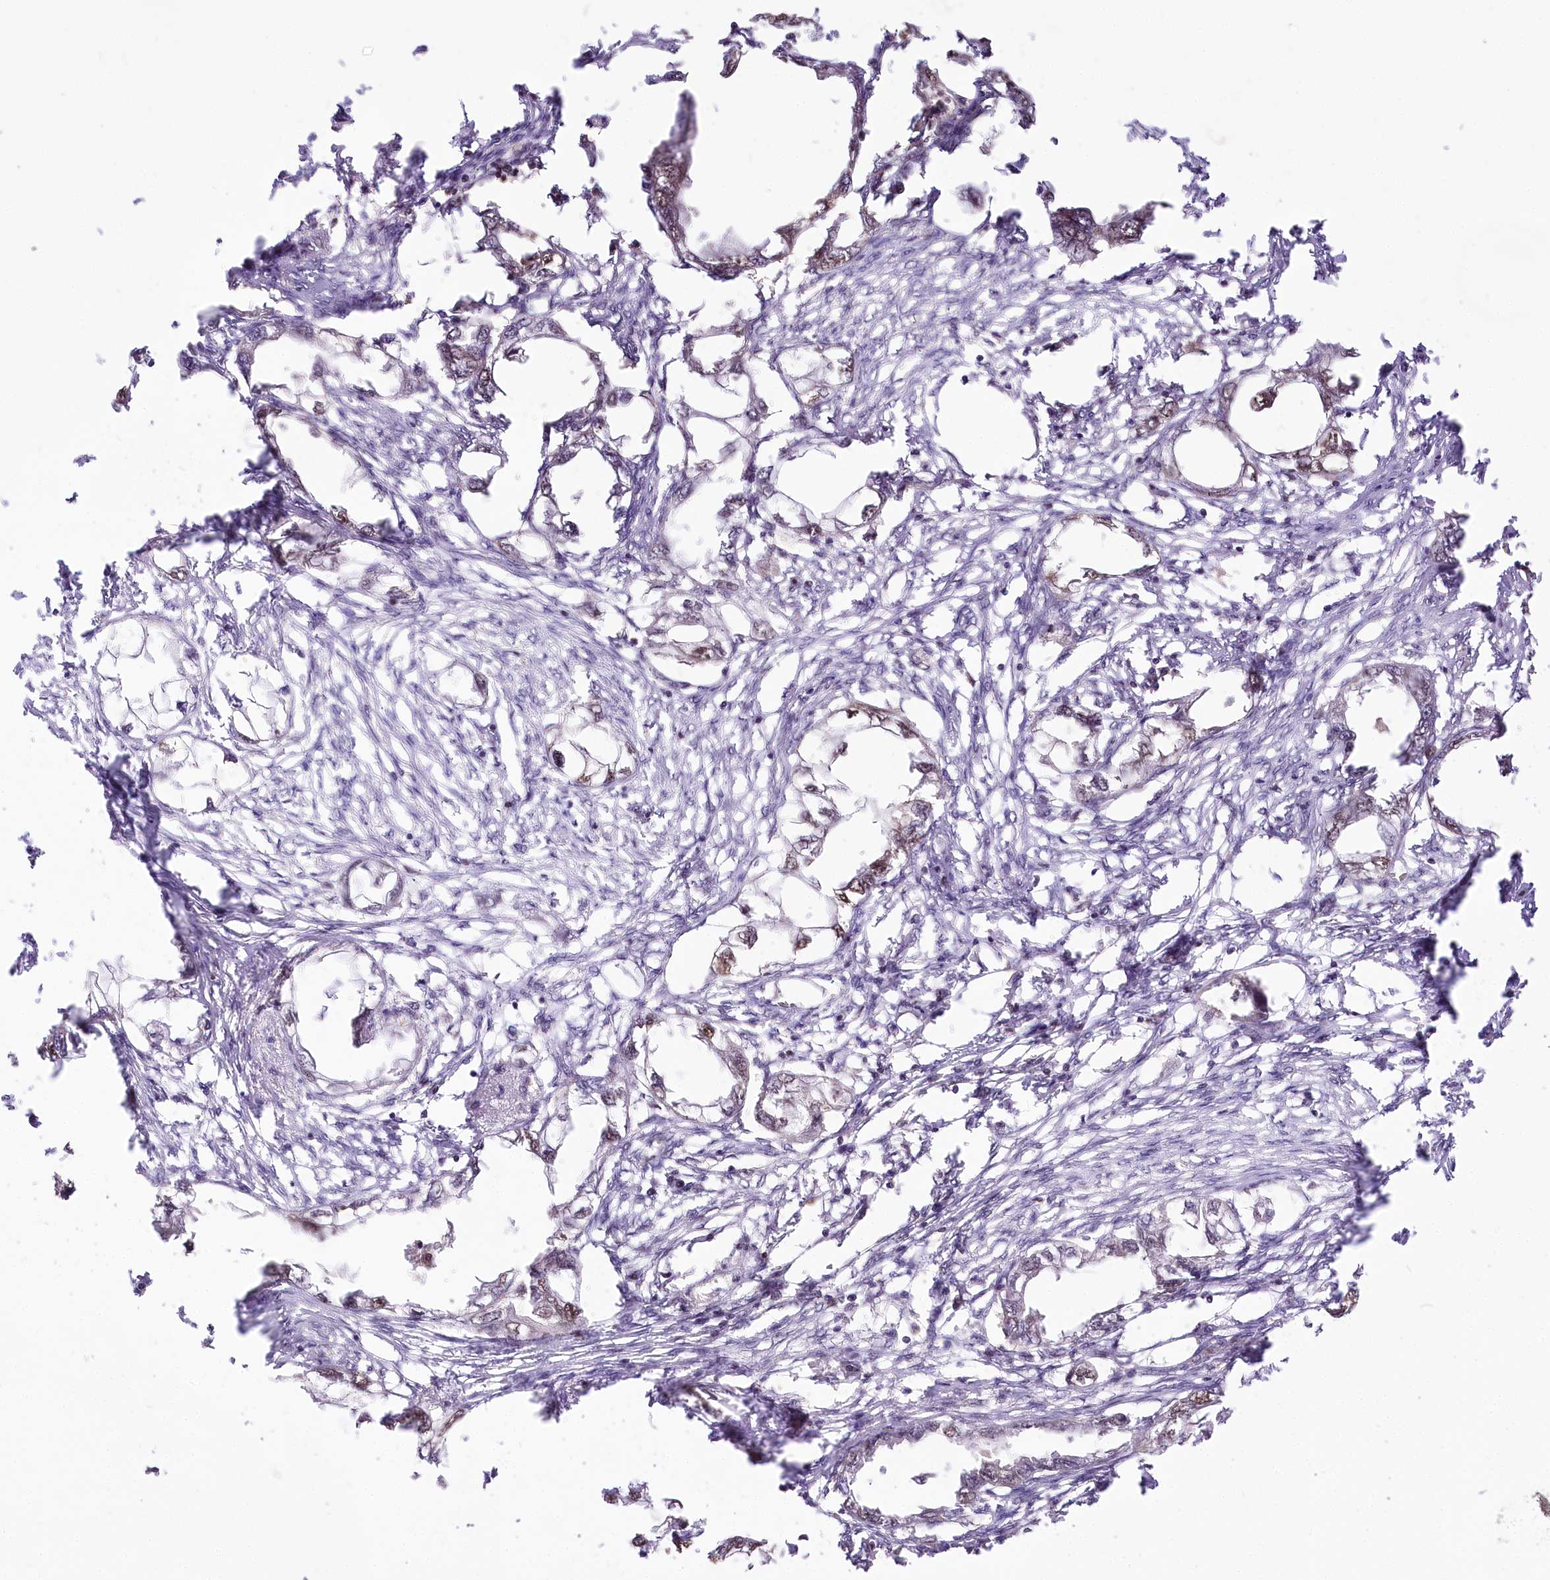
{"staining": {"intensity": "weak", "quantity": "<25%", "location": "nuclear"}, "tissue": "endometrial cancer", "cell_type": "Tumor cells", "image_type": "cancer", "snomed": [{"axis": "morphology", "description": "Adenocarcinoma, NOS"}, {"axis": "morphology", "description": "Adenocarcinoma, metastatic, NOS"}, {"axis": "topography", "description": "Adipose tissue"}, {"axis": "topography", "description": "Endometrium"}], "caption": "Immunohistochemistry photomicrograph of neoplastic tissue: human metastatic adenocarcinoma (endometrial) stained with DAB shows no significant protein staining in tumor cells.", "gene": "GNL3L", "patient": {"sex": "female", "age": 67}}